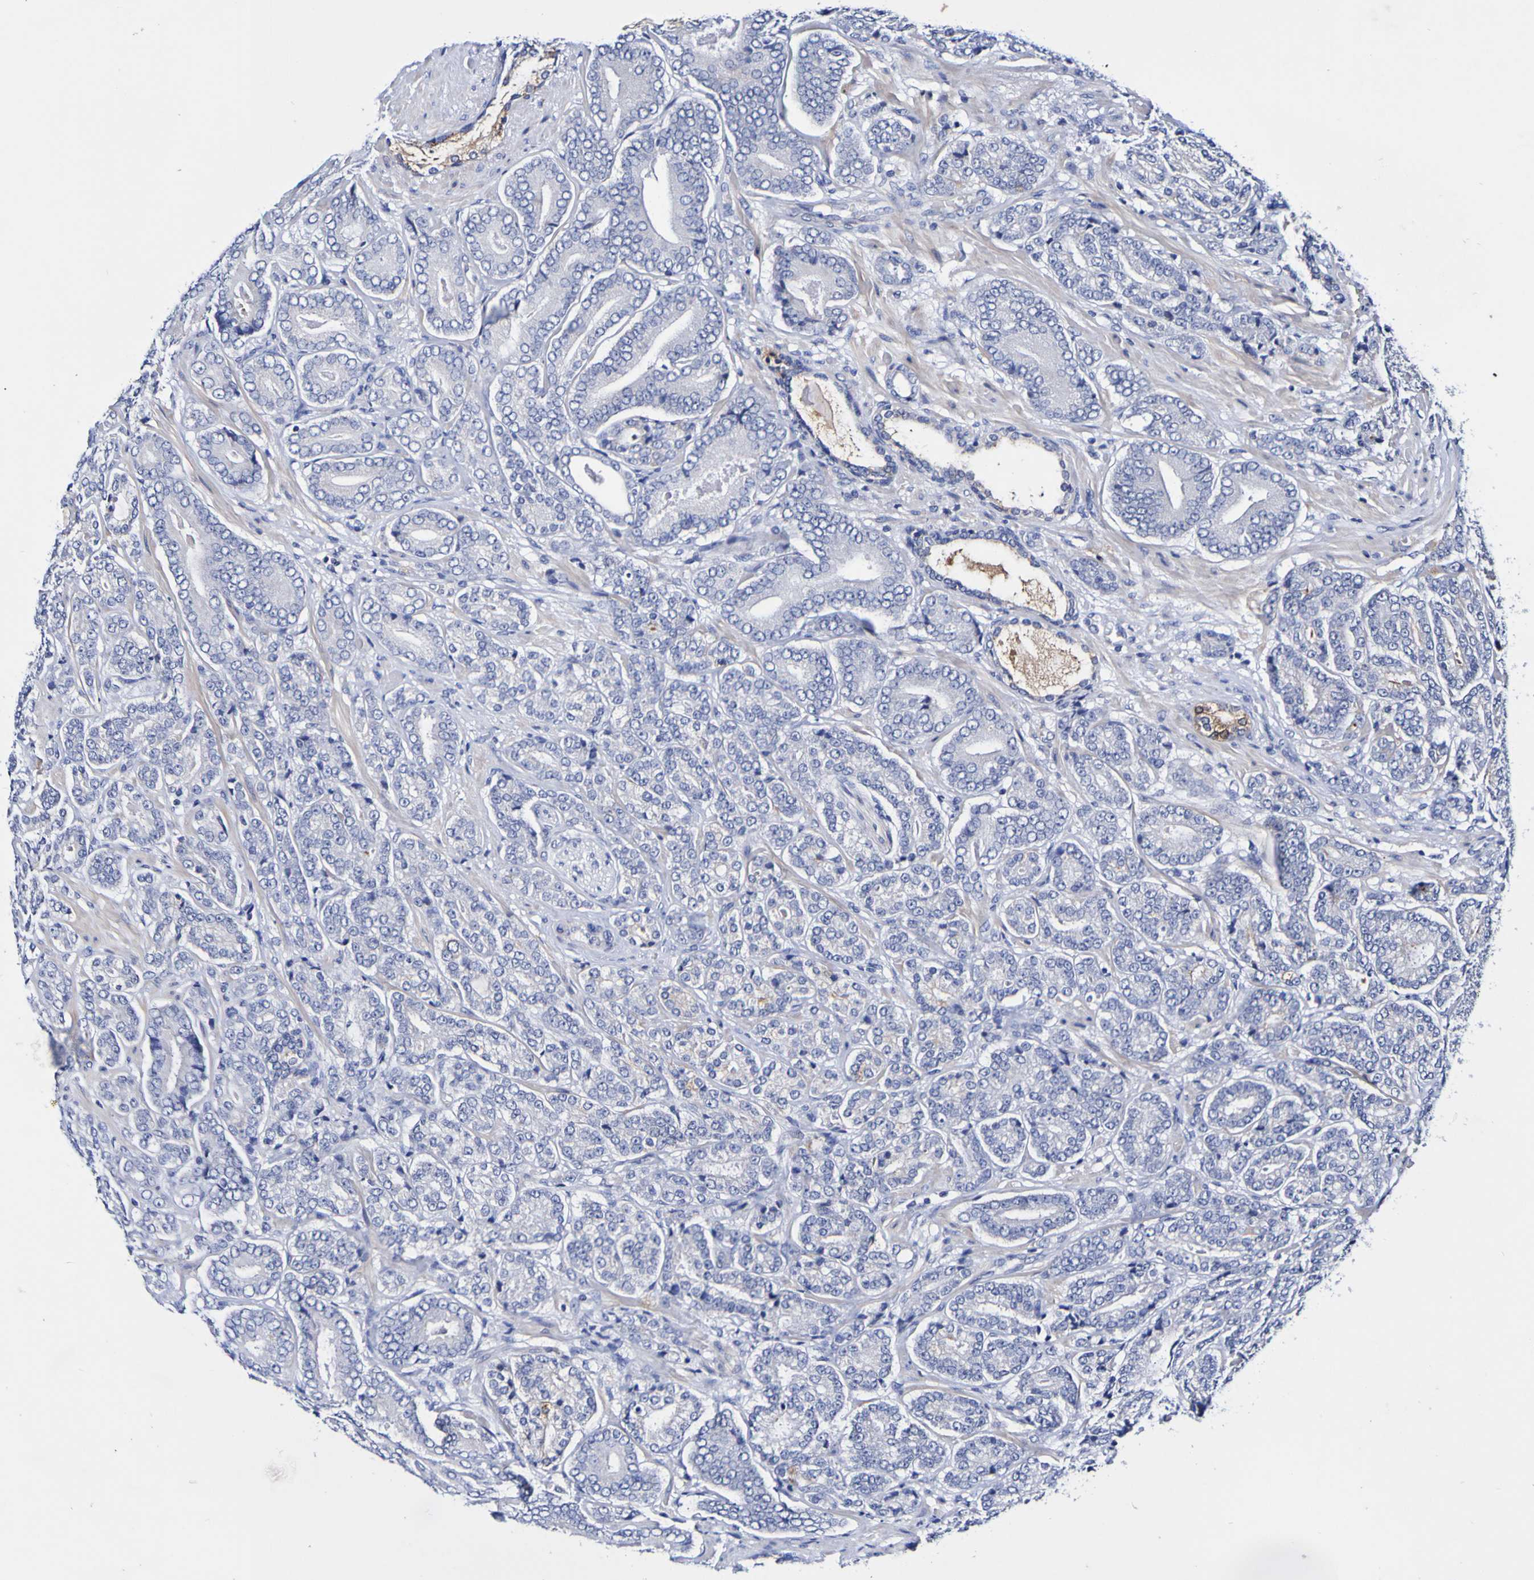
{"staining": {"intensity": "negative", "quantity": "none", "location": "none"}, "tissue": "prostate cancer", "cell_type": "Tumor cells", "image_type": "cancer", "snomed": [{"axis": "morphology", "description": "Adenocarcinoma, High grade"}, {"axis": "topography", "description": "Prostate"}], "caption": "The micrograph shows no staining of tumor cells in prostate cancer (adenocarcinoma (high-grade)). (Brightfield microscopy of DAB IHC at high magnification).", "gene": "ACVR1C", "patient": {"sex": "male", "age": 61}}